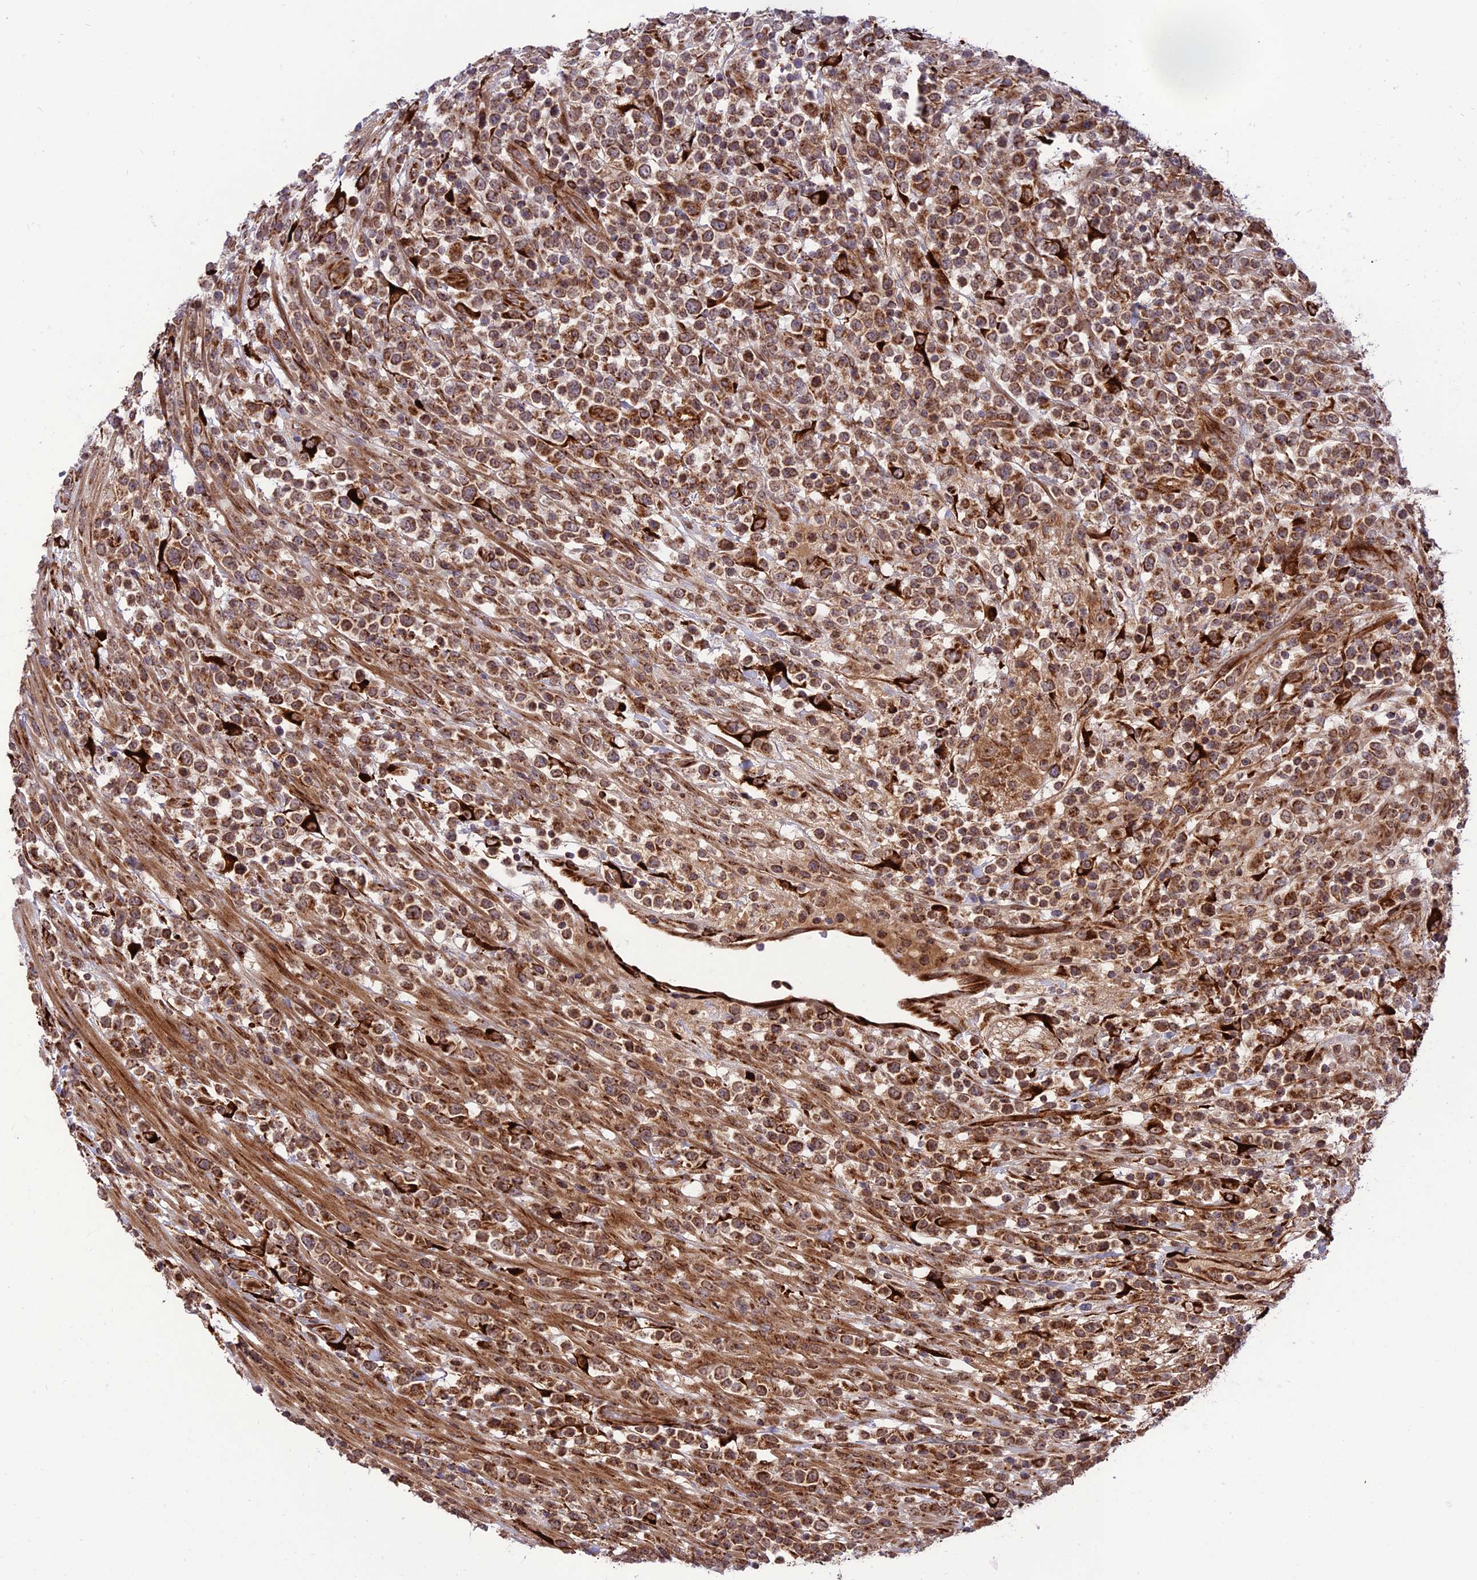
{"staining": {"intensity": "strong", "quantity": ">75%", "location": "cytoplasmic/membranous"}, "tissue": "lymphoma", "cell_type": "Tumor cells", "image_type": "cancer", "snomed": [{"axis": "morphology", "description": "Malignant lymphoma, non-Hodgkin's type, High grade"}, {"axis": "topography", "description": "Colon"}], "caption": "Immunohistochemistry (IHC) micrograph of lymphoma stained for a protein (brown), which exhibits high levels of strong cytoplasmic/membranous expression in approximately >75% of tumor cells.", "gene": "CRTAP", "patient": {"sex": "female", "age": 53}}